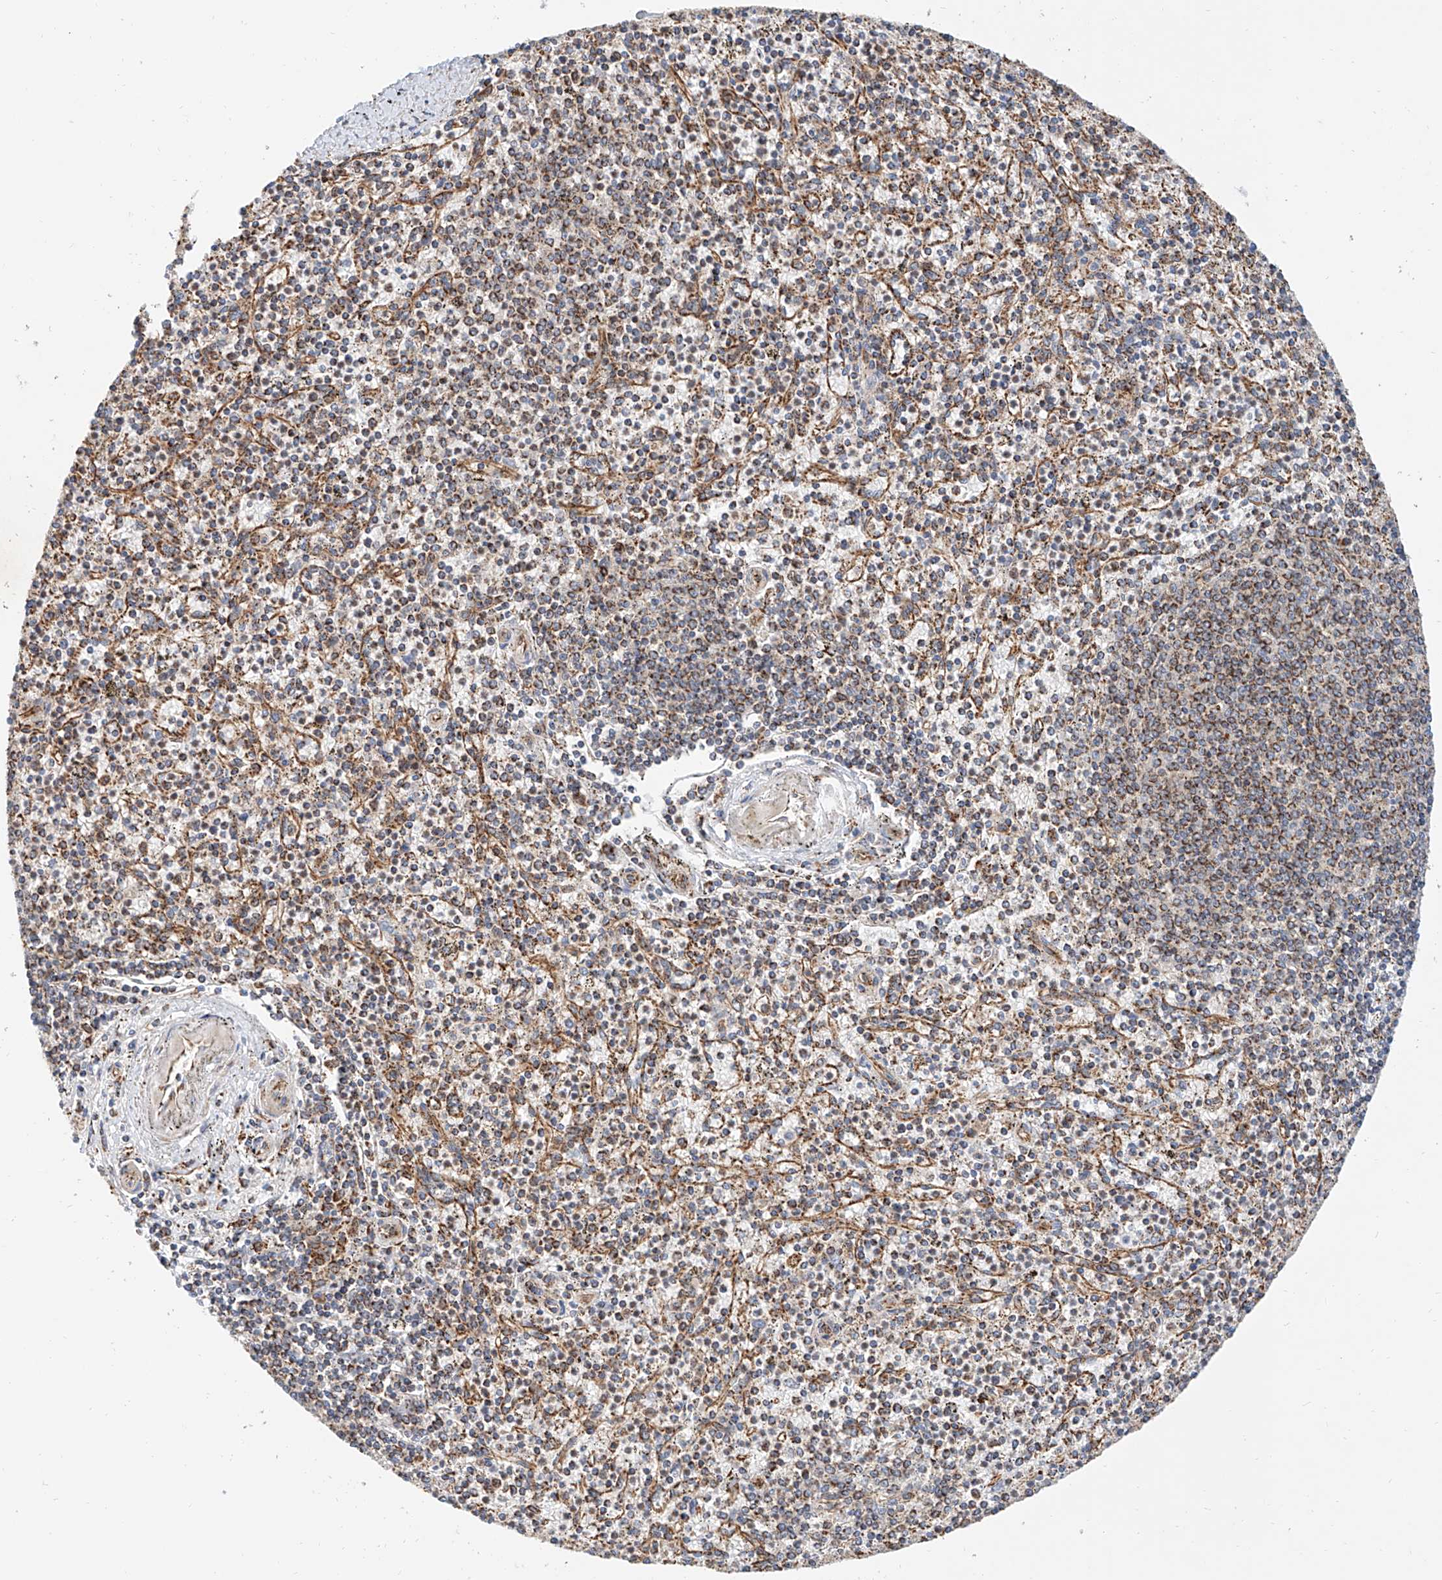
{"staining": {"intensity": "moderate", "quantity": "25%-75%", "location": "cytoplasmic/membranous"}, "tissue": "spleen", "cell_type": "Cells in red pulp", "image_type": "normal", "snomed": [{"axis": "morphology", "description": "Normal tissue, NOS"}, {"axis": "topography", "description": "Spleen"}], "caption": "Protein analysis of benign spleen reveals moderate cytoplasmic/membranous staining in about 25%-75% of cells in red pulp. The staining is performed using DAB (3,3'-diaminobenzidine) brown chromogen to label protein expression. The nuclei are counter-stained blue using hematoxylin.", "gene": "NDUFV3", "patient": {"sex": "male", "age": 72}}